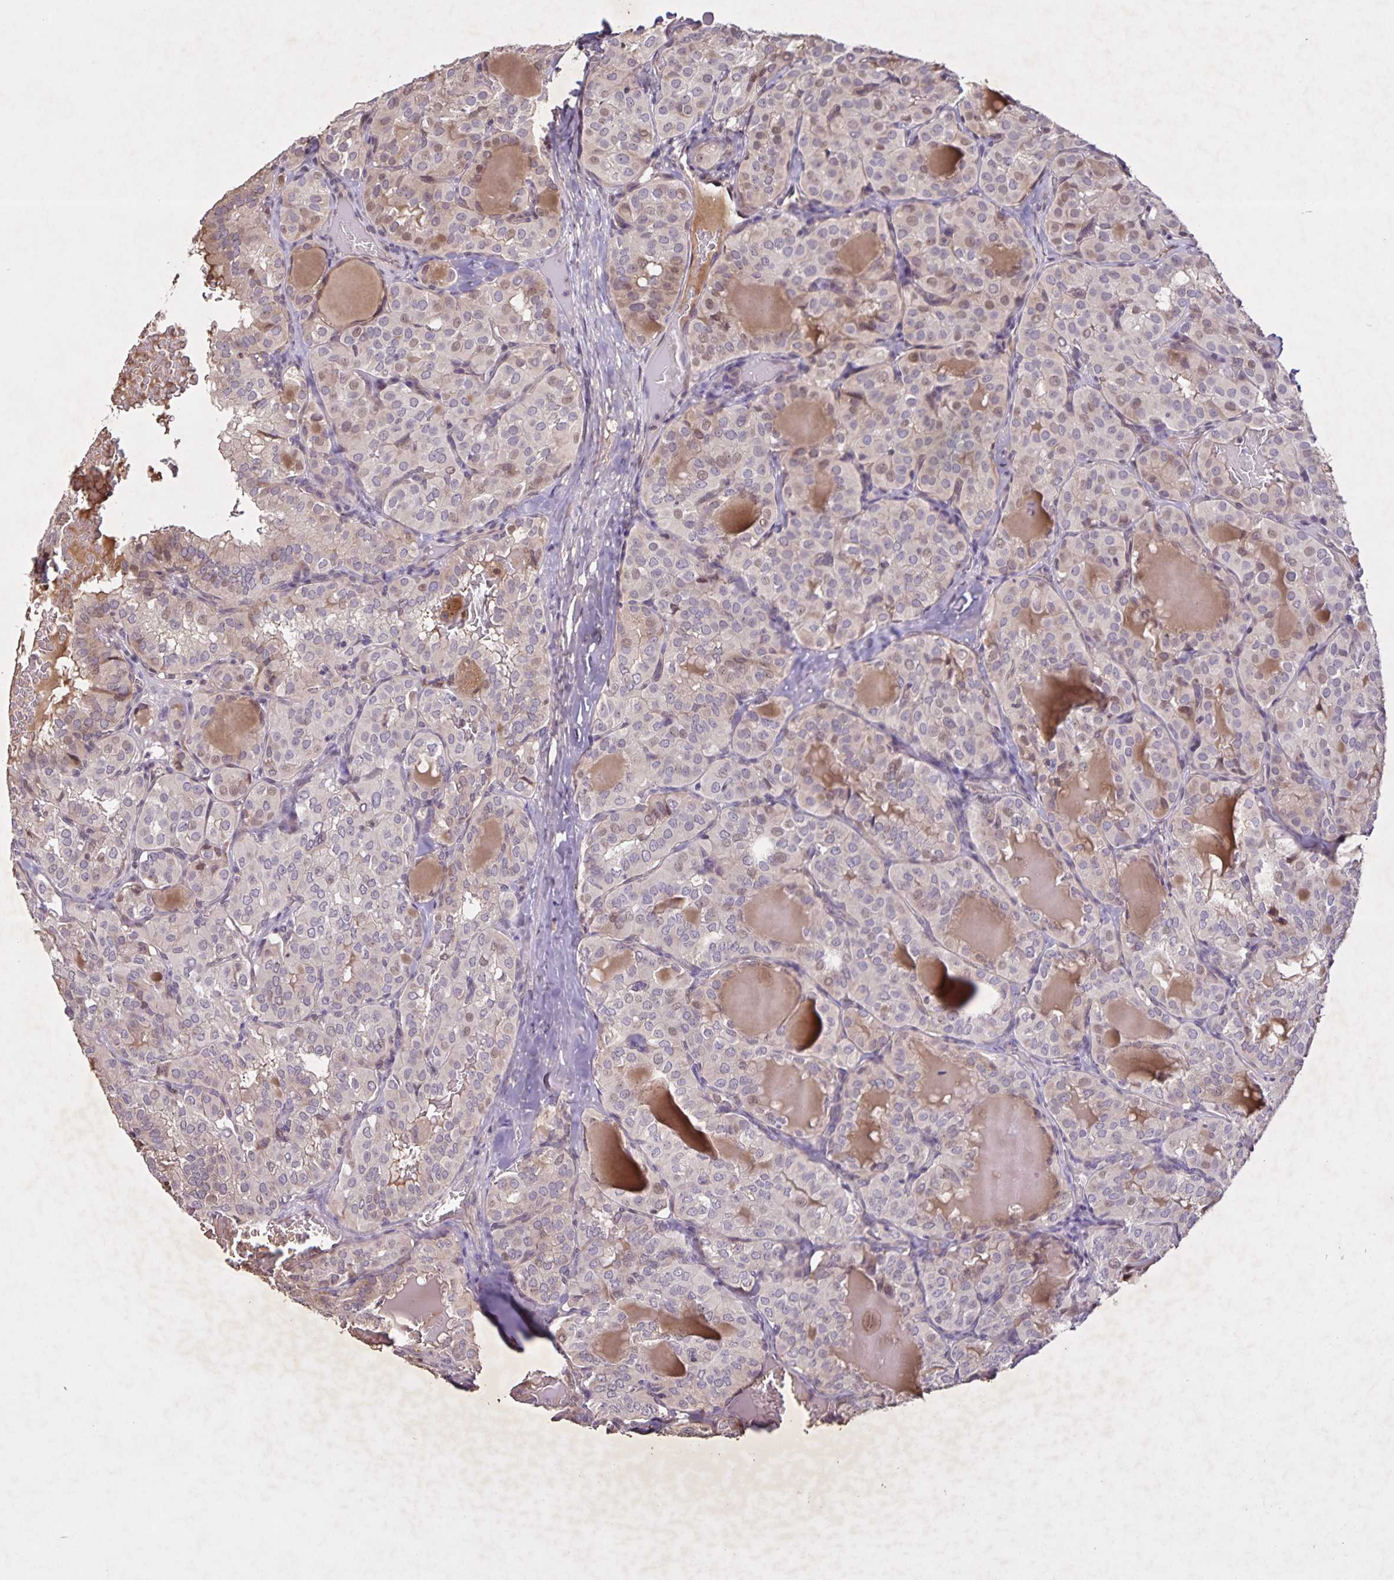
{"staining": {"intensity": "weak", "quantity": "<25%", "location": "nuclear"}, "tissue": "thyroid cancer", "cell_type": "Tumor cells", "image_type": "cancer", "snomed": [{"axis": "morphology", "description": "Papillary adenocarcinoma, NOS"}, {"axis": "topography", "description": "Thyroid gland"}], "caption": "A high-resolution micrograph shows immunohistochemistry staining of thyroid cancer (papillary adenocarcinoma), which displays no significant positivity in tumor cells.", "gene": "GDF2", "patient": {"sex": "male", "age": 20}}